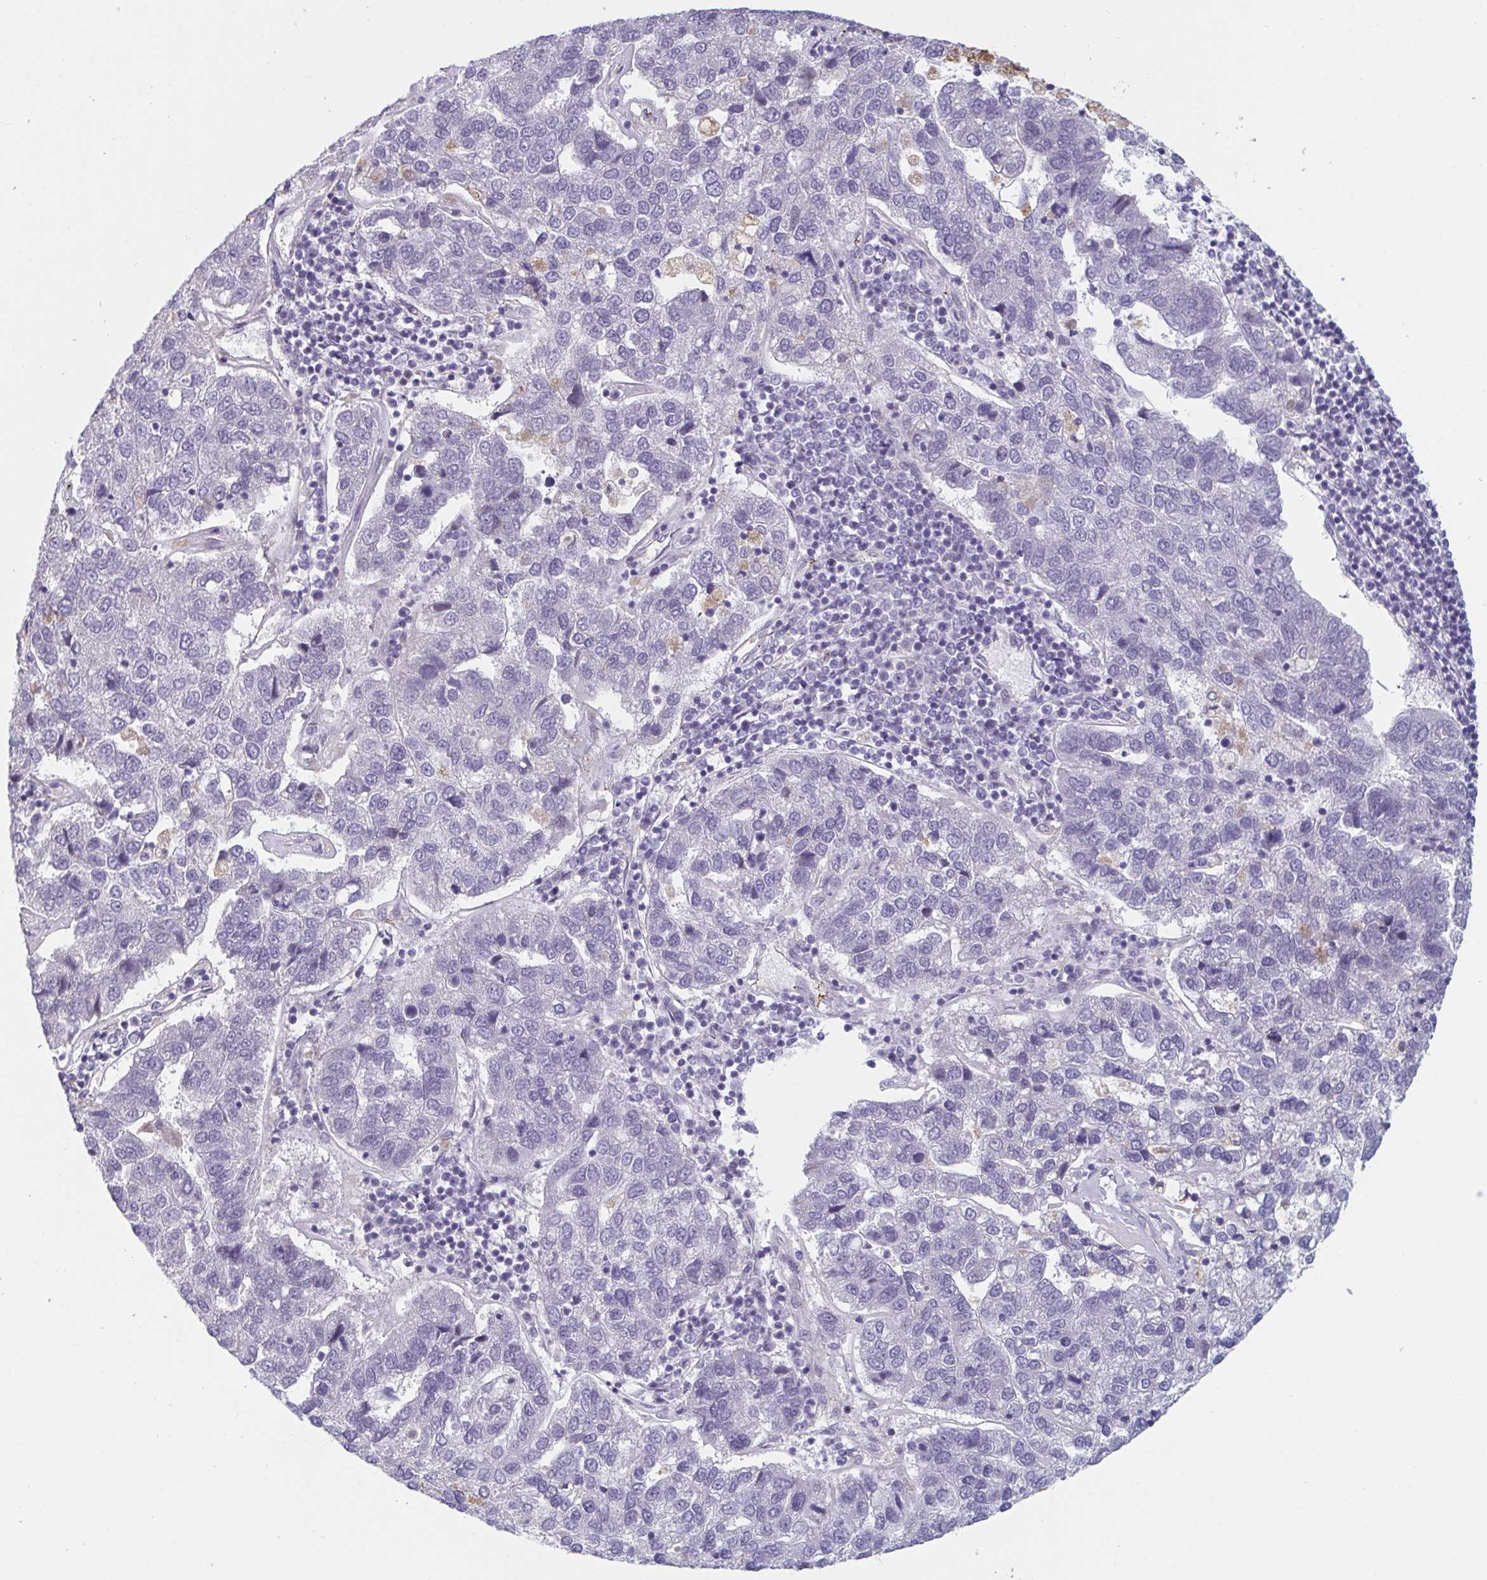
{"staining": {"intensity": "negative", "quantity": "none", "location": "none"}, "tissue": "pancreatic cancer", "cell_type": "Tumor cells", "image_type": "cancer", "snomed": [{"axis": "morphology", "description": "Adenocarcinoma, NOS"}, {"axis": "topography", "description": "Pancreas"}], "caption": "Immunohistochemical staining of human pancreatic adenocarcinoma exhibits no significant expression in tumor cells.", "gene": "TNFSF10", "patient": {"sex": "female", "age": 61}}